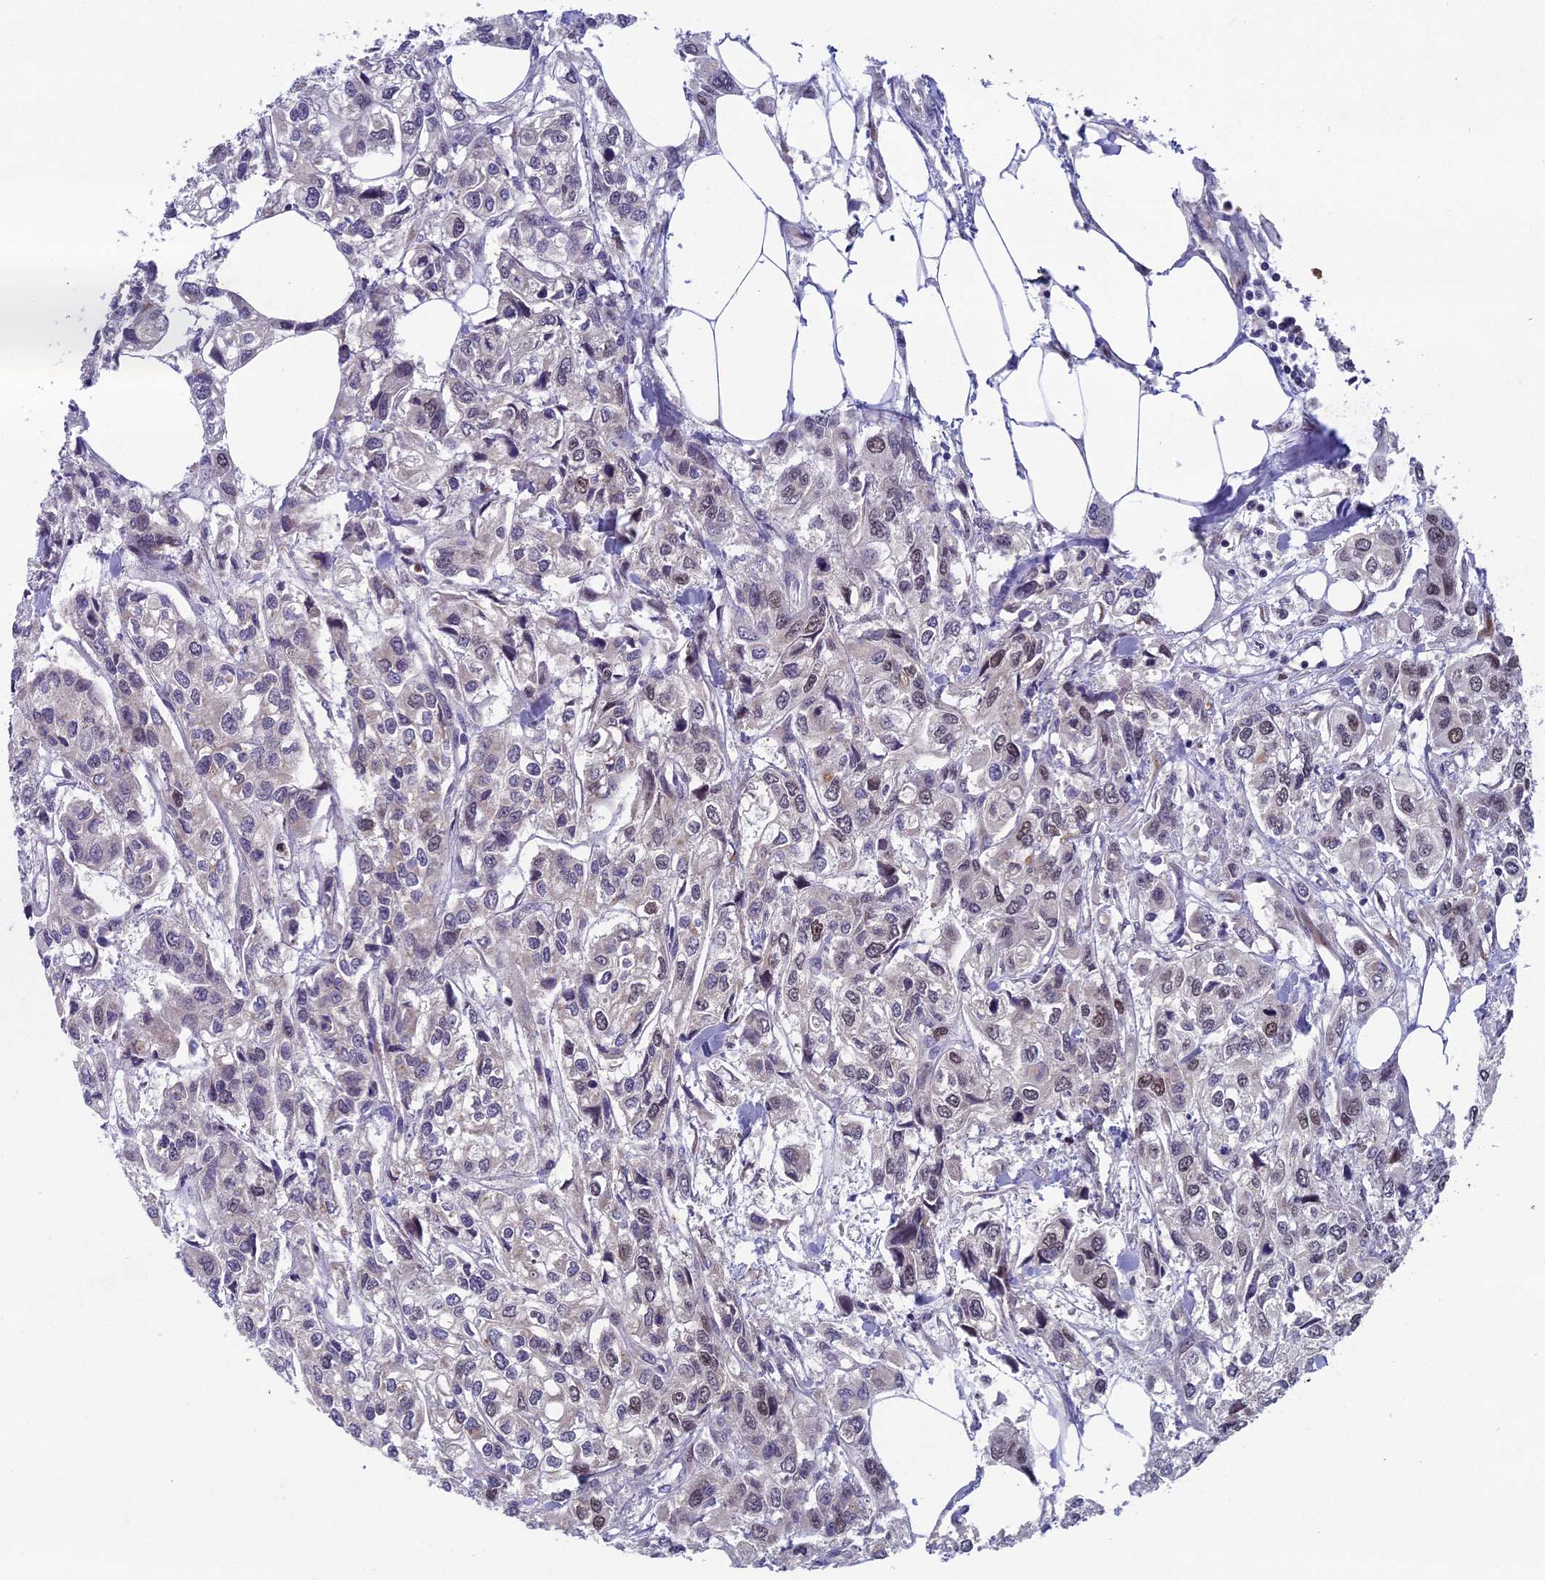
{"staining": {"intensity": "weak", "quantity": "<25%", "location": "nuclear"}, "tissue": "urothelial cancer", "cell_type": "Tumor cells", "image_type": "cancer", "snomed": [{"axis": "morphology", "description": "Urothelial carcinoma, High grade"}, {"axis": "topography", "description": "Urinary bladder"}], "caption": "Immunohistochemistry (IHC) of urothelial cancer reveals no positivity in tumor cells.", "gene": "LIG1", "patient": {"sex": "male", "age": 67}}